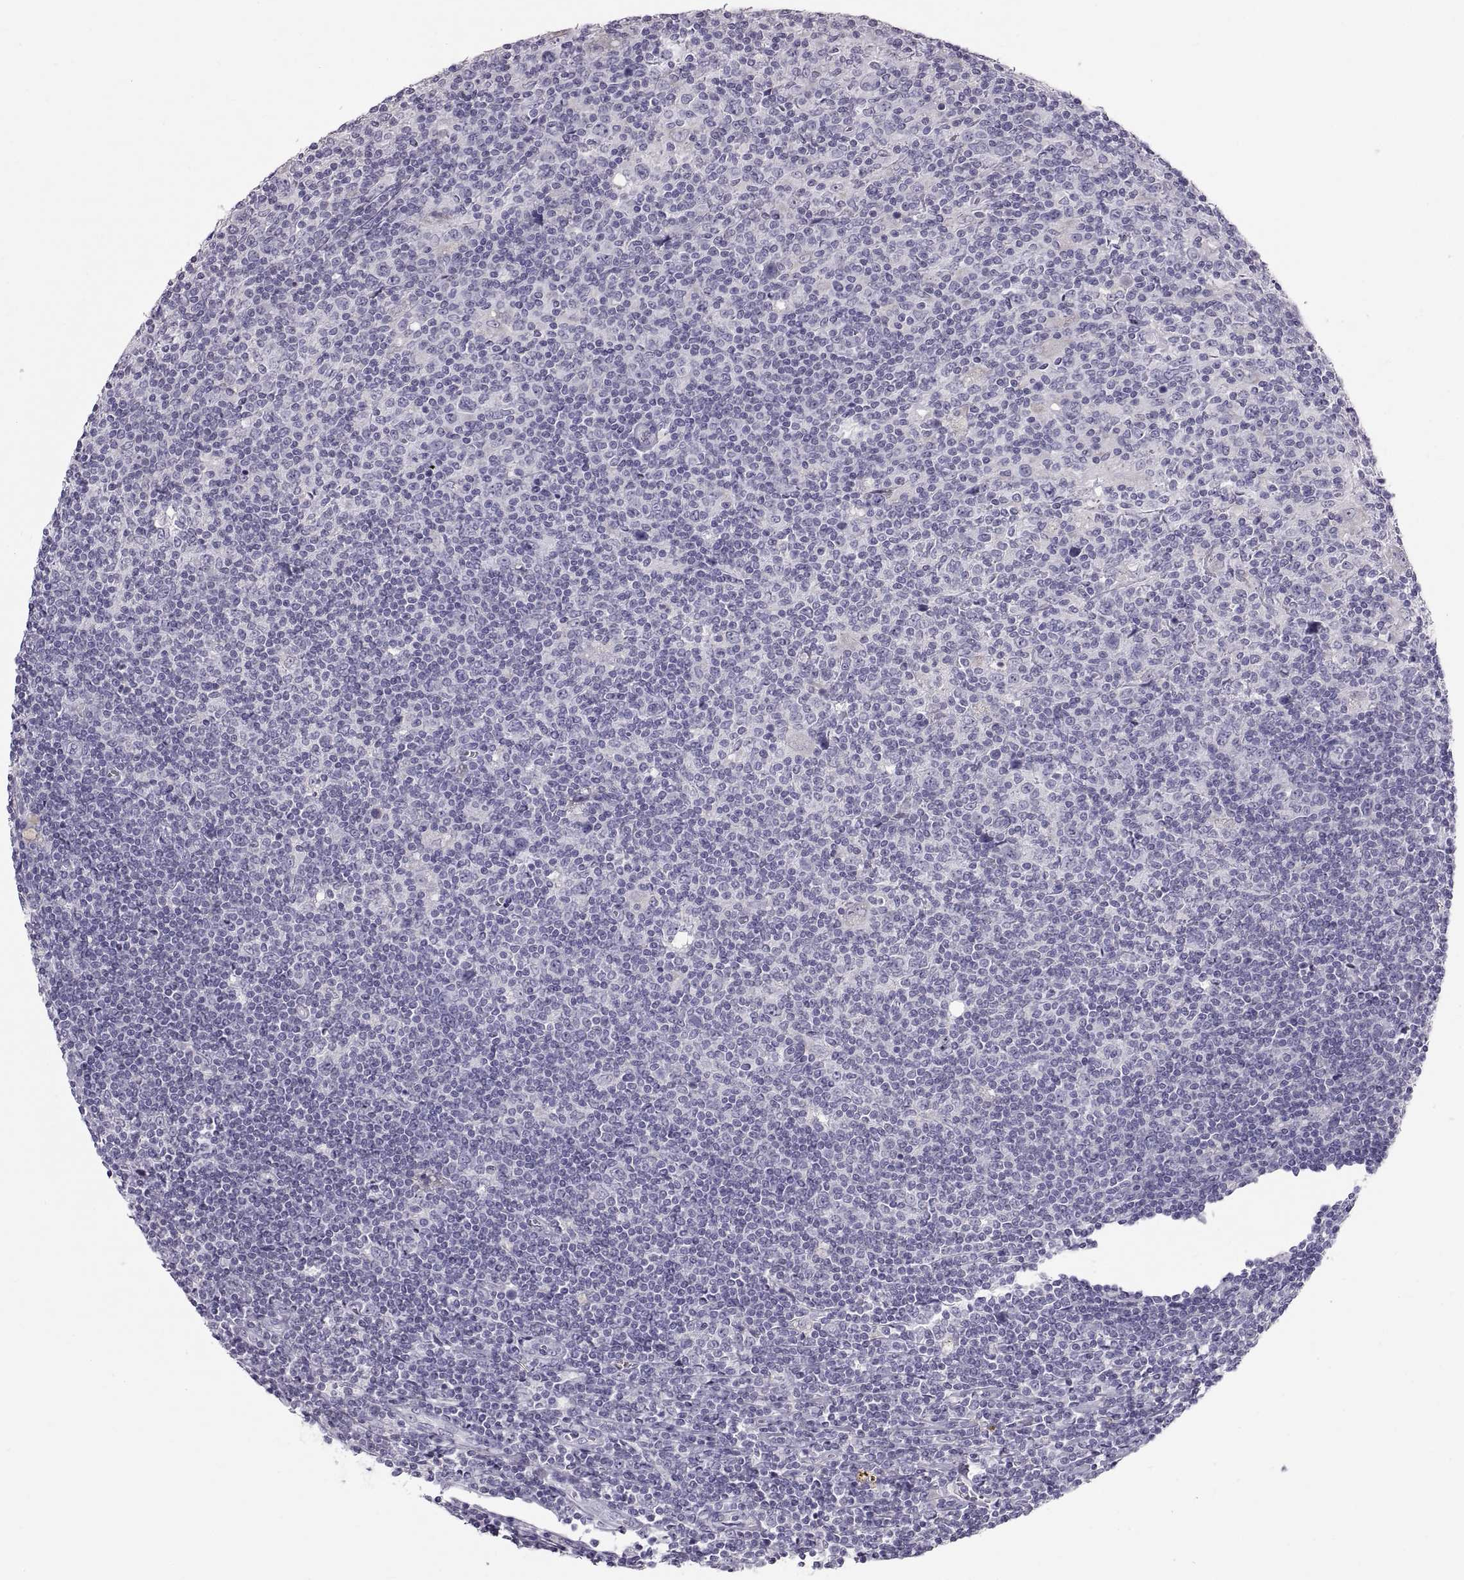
{"staining": {"intensity": "negative", "quantity": "none", "location": "none"}, "tissue": "lymphoma", "cell_type": "Tumor cells", "image_type": "cancer", "snomed": [{"axis": "morphology", "description": "Hodgkin's disease, NOS"}, {"axis": "topography", "description": "Lymph node"}], "caption": "The micrograph shows no staining of tumor cells in lymphoma.", "gene": "WBP2NL", "patient": {"sex": "male", "age": 40}}